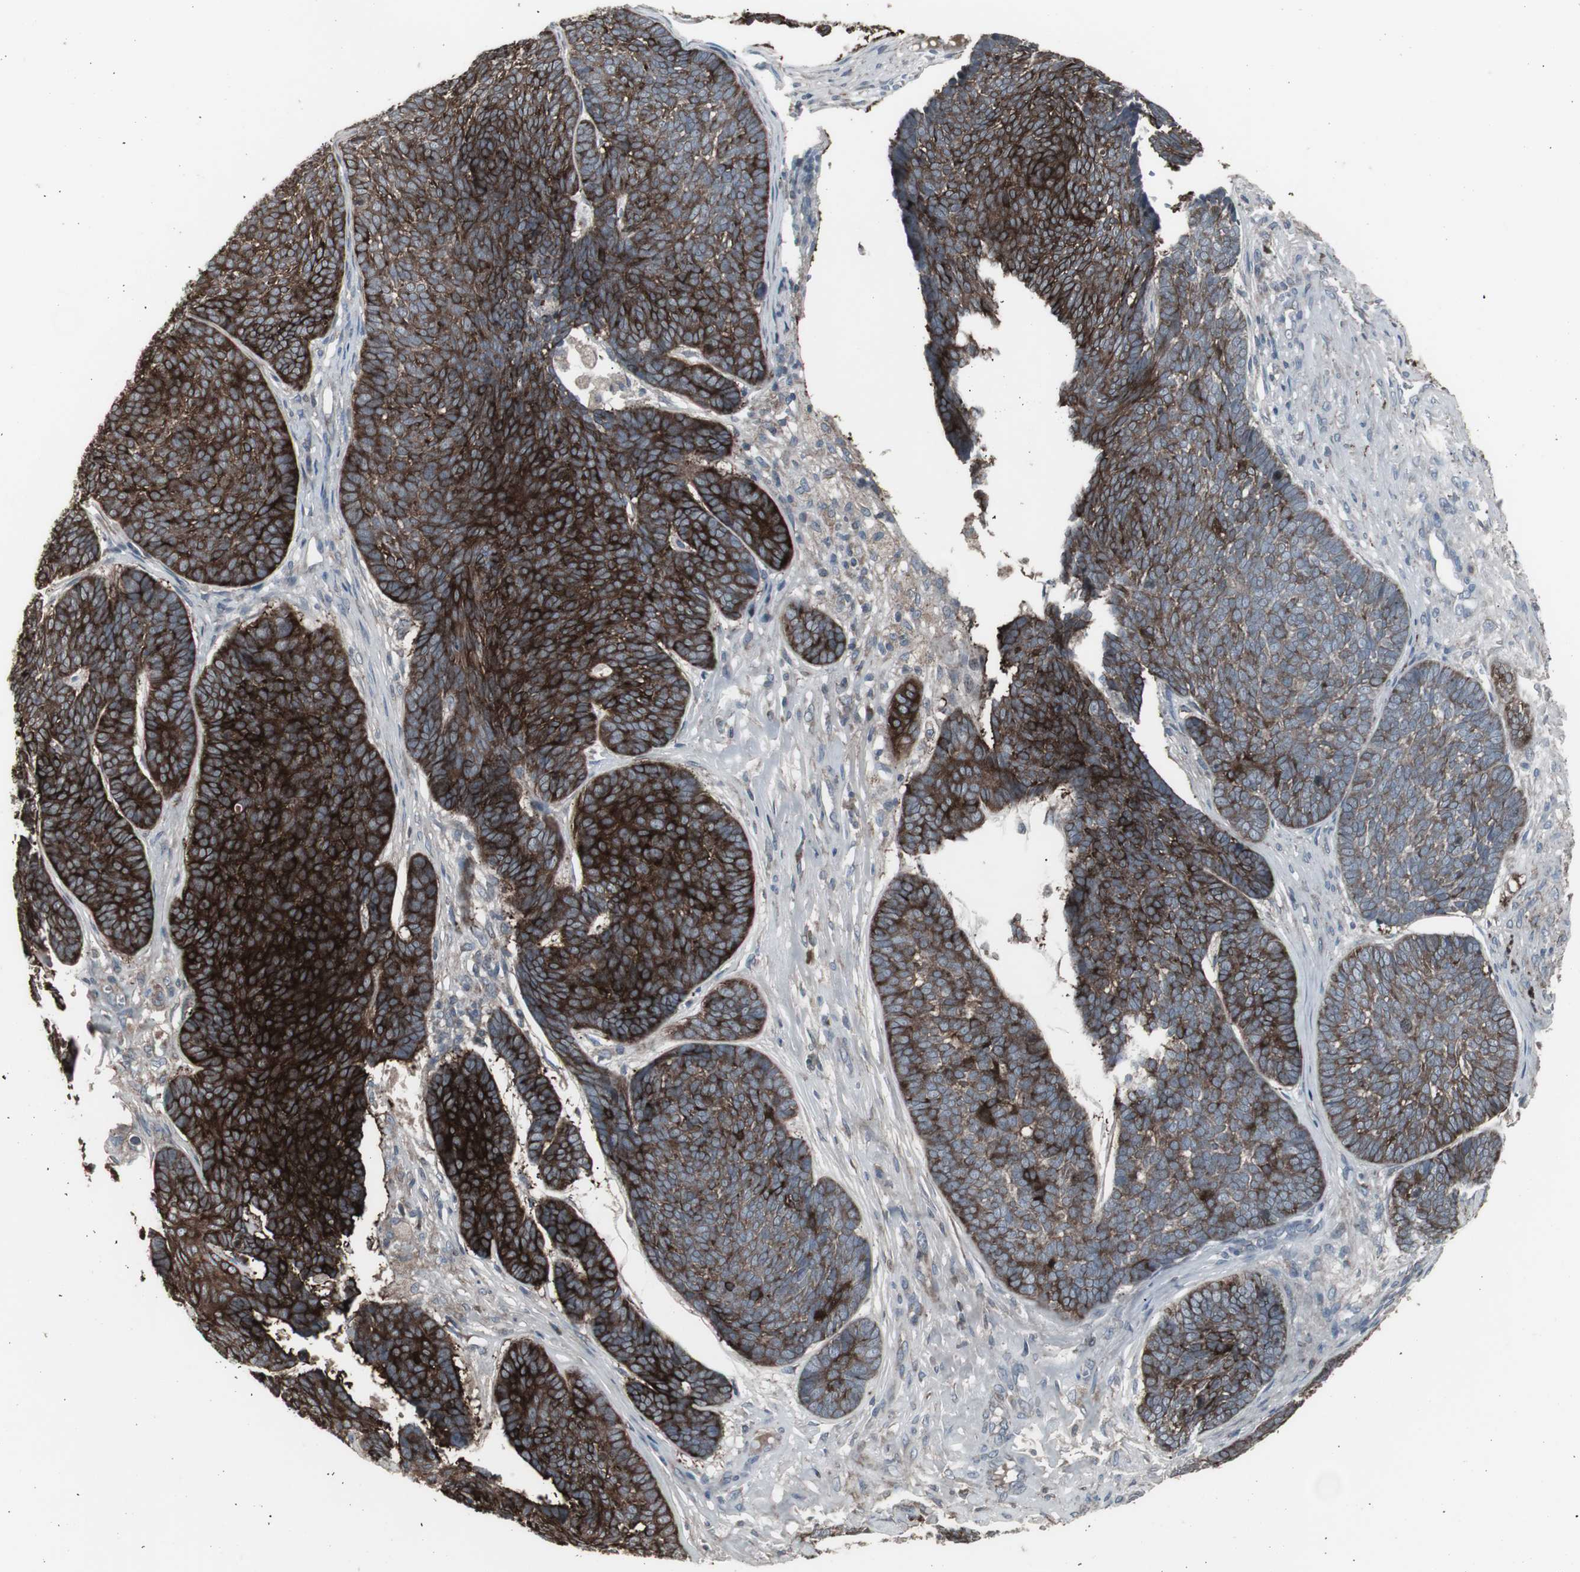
{"staining": {"intensity": "strong", "quantity": "25%-75%", "location": "cytoplasmic/membranous"}, "tissue": "skin cancer", "cell_type": "Tumor cells", "image_type": "cancer", "snomed": [{"axis": "morphology", "description": "Basal cell carcinoma"}, {"axis": "topography", "description": "Skin"}], "caption": "Protein staining of skin cancer (basal cell carcinoma) tissue reveals strong cytoplasmic/membranous staining in about 25%-75% of tumor cells. Nuclei are stained in blue.", "gene": "SSTR2", "patient": {"sex": "male", "age": 84}}